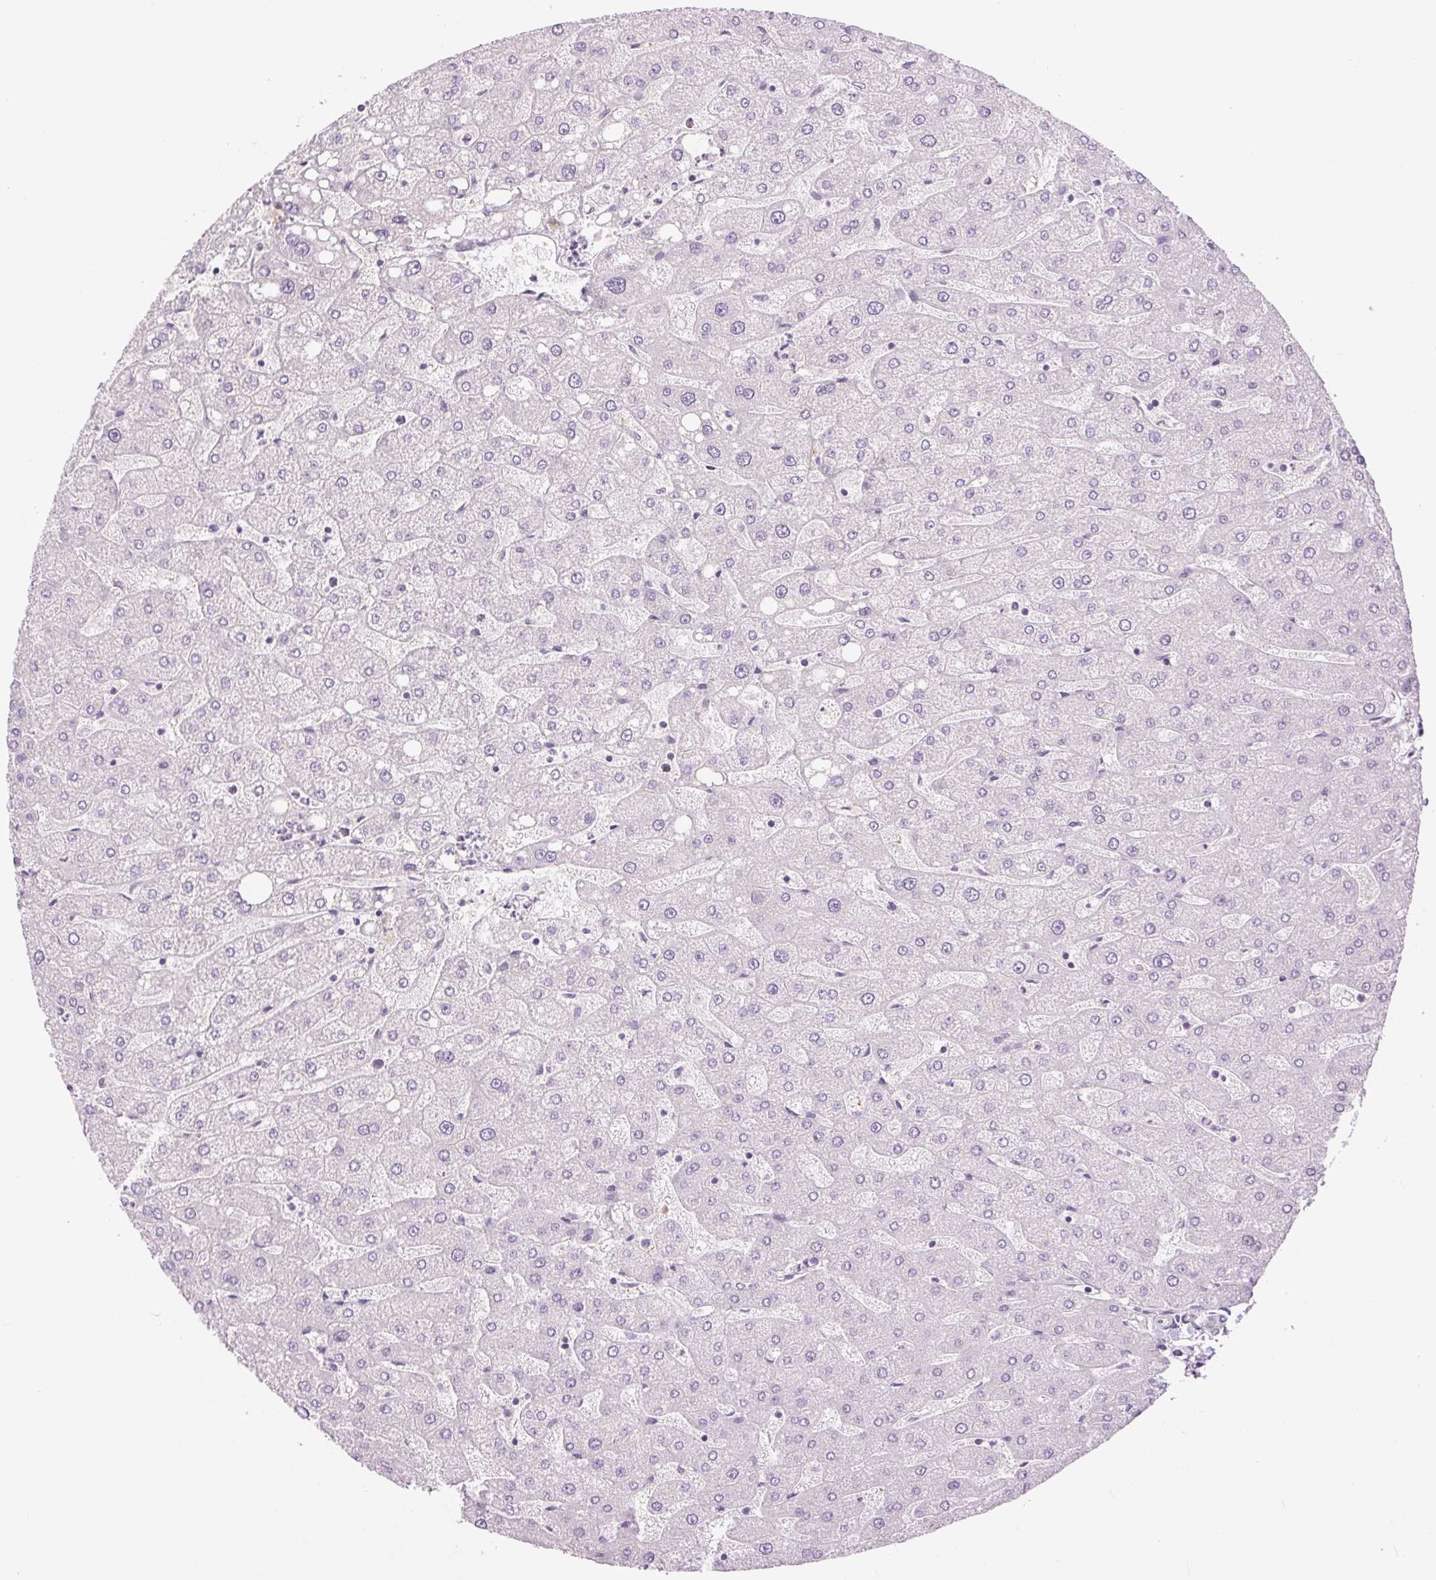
{"staining": {"intensity": "negative", "quantity": "none", "location": "none"}, "tissue": "liver", "cell_type": "Cholangiocytes", "image_type": "normal", "snomed": [{"axis": "morphology", "description": "Normal tissue, NOS"}, {"axis": "topography", "description": "Liver"}], "caption": "Photomicrograph shows no protein staining in cholangiocytes of normal liver. (Immunohistochemistry (ihc), brightfield microscopy, high magnification).", "gene": "CTNNA3", "patient": {"sex": "male", "age": 67}}